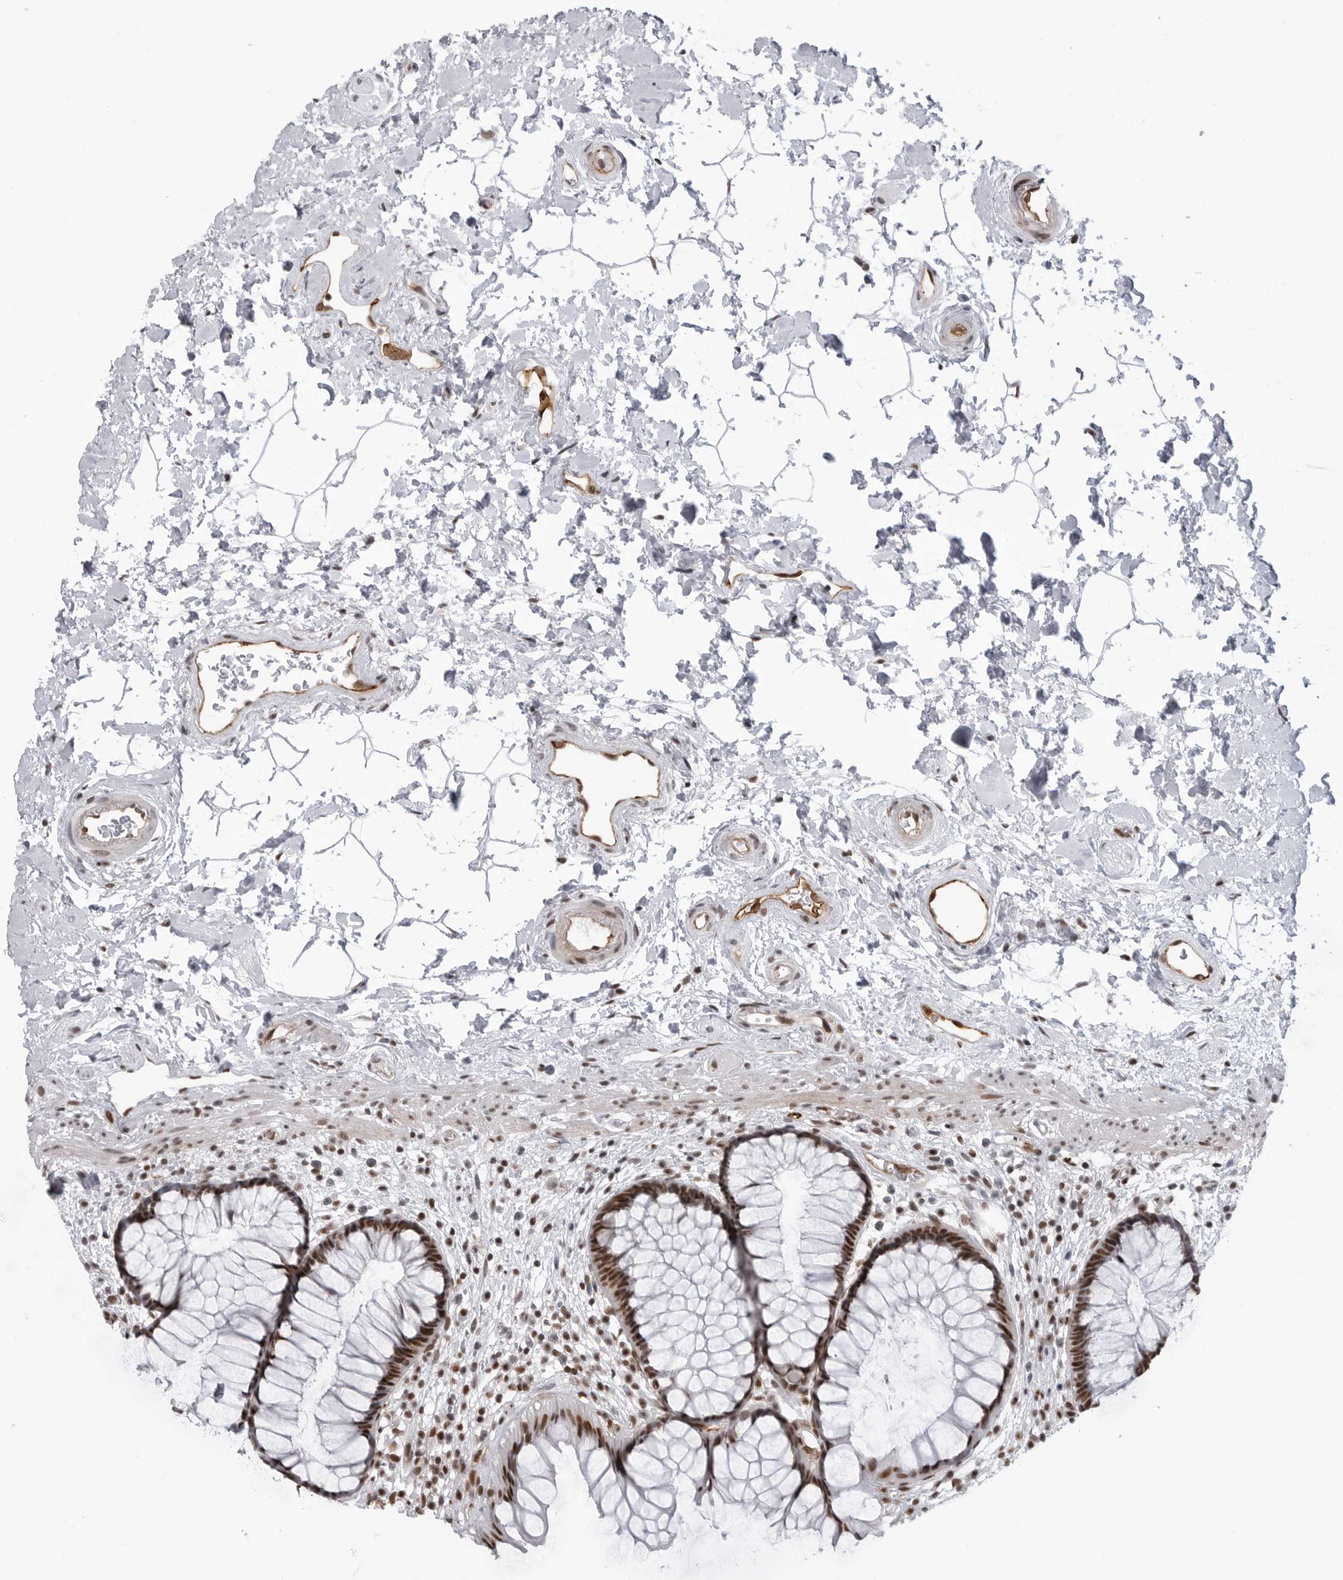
{"staining": {"intensity": "strong", "quantity": ">75%", "location": "nuclear"}, "tissue": "rectum", "cell_type": "Glandular cells", "image_type": "normal", "snomed": [{"axis": "morphology", "description": "Normal tissue, NOS"}, {"axis": "topography", "description": "Rectum"}], "caption": "Immunohistochemistry image of benign rectum: human rectum stained using IHC demonstrates high levels of strong protein expression localized specifically in the nuclear of glandular cells, appearing as a nuclear brown color.", "gene": "RNF26", "patient": {"sex": "male", "age": 51}}